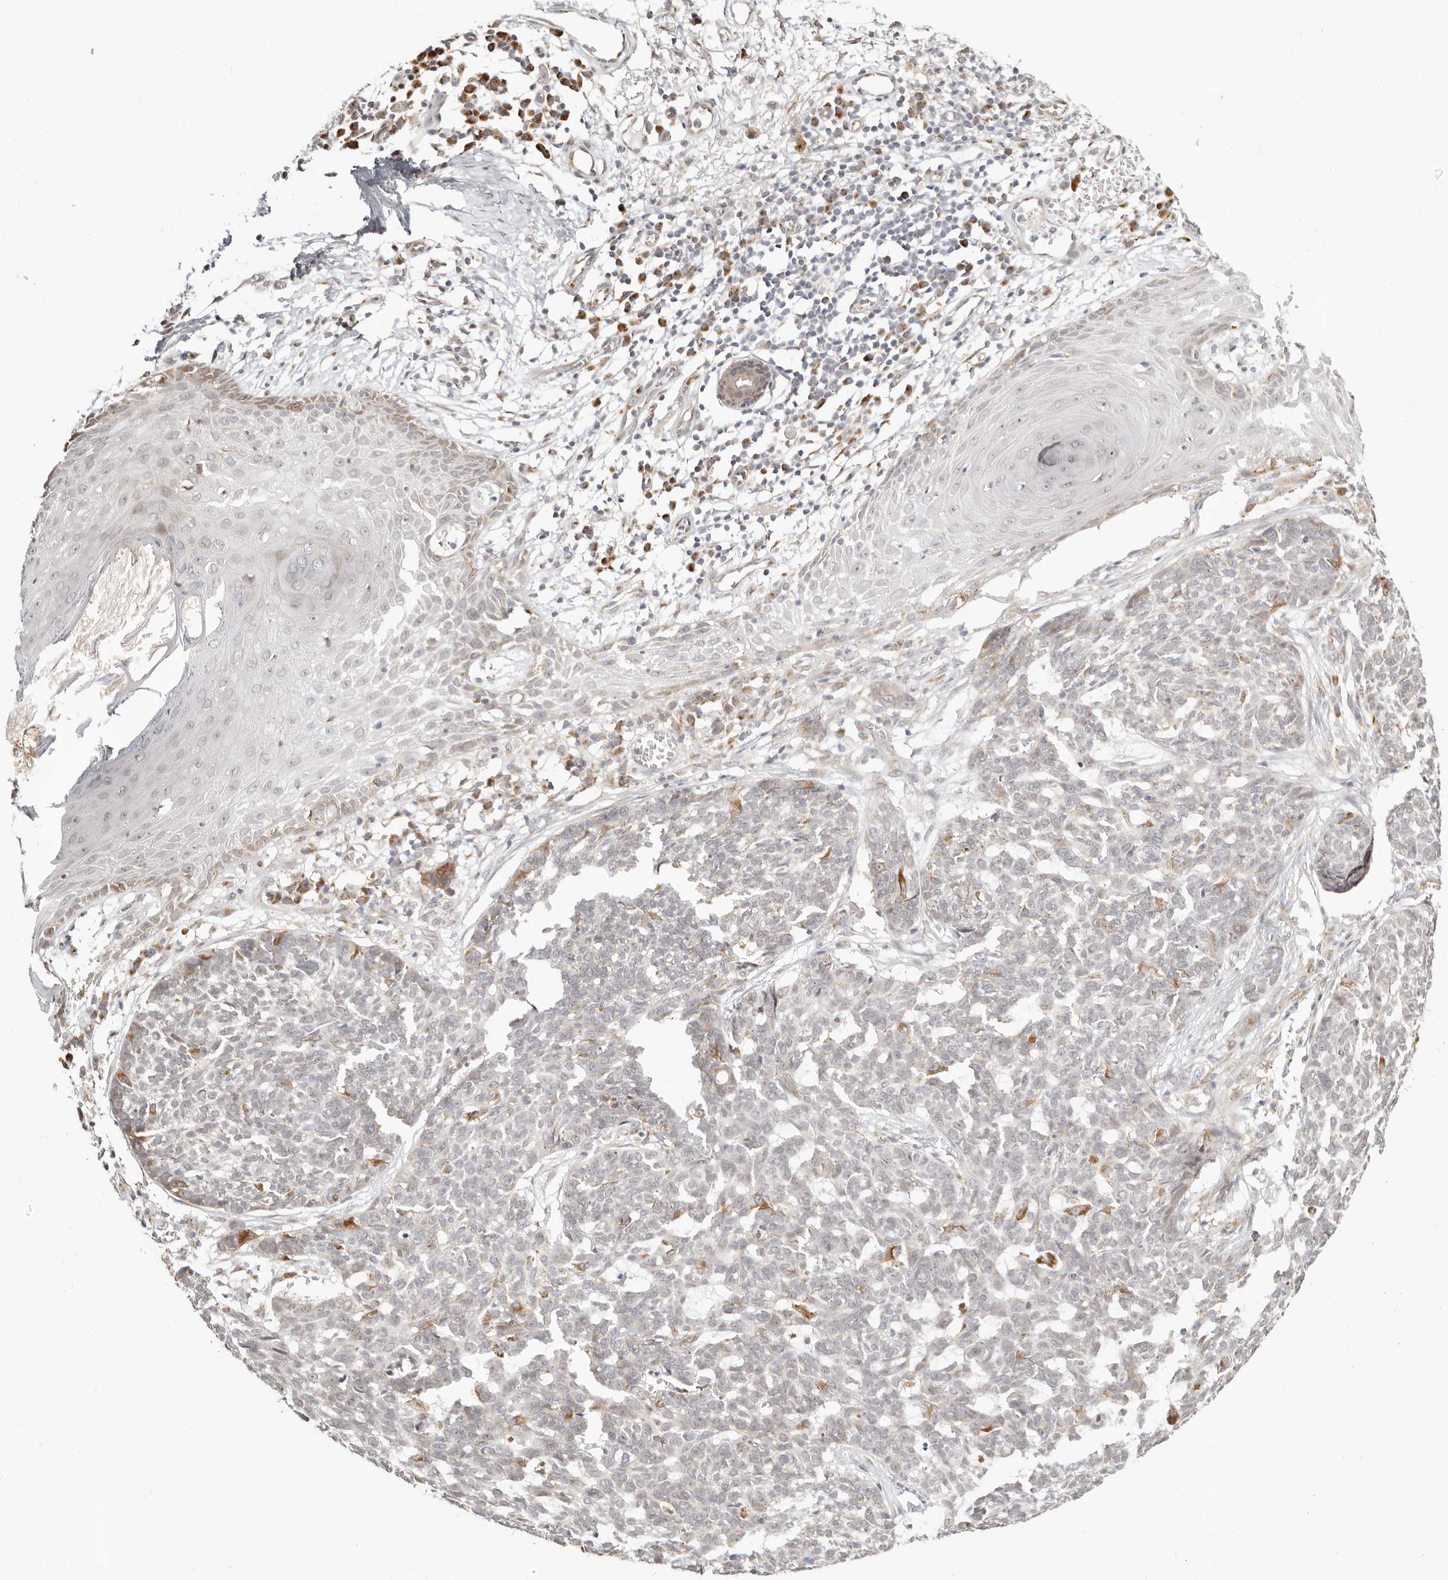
{"staining": {"intensity": "moderate", "quantity": "<25%", "location": "cytoplasmic/membranous"}, "tissue": "skin cancer", "cell_type": "Tumor cells", "image_type": "cancer", "snomed": [{"axis": "morphology", "description": "Basal cell carcinoma"}, {"axis": "topography", "description": "Skin"}], "caption": "This histopathology image demonstrates basal cell carcinoma (skin) stained with immunohistochemistry (IHC) to label a protein in brown. The cytoplasmic/membranous of tumor cells show moderate positivity for the protein. Nuclei are counter-stained blue.", "gene": "FAM20B", "patient": {"sex": "male", "age": 85}}